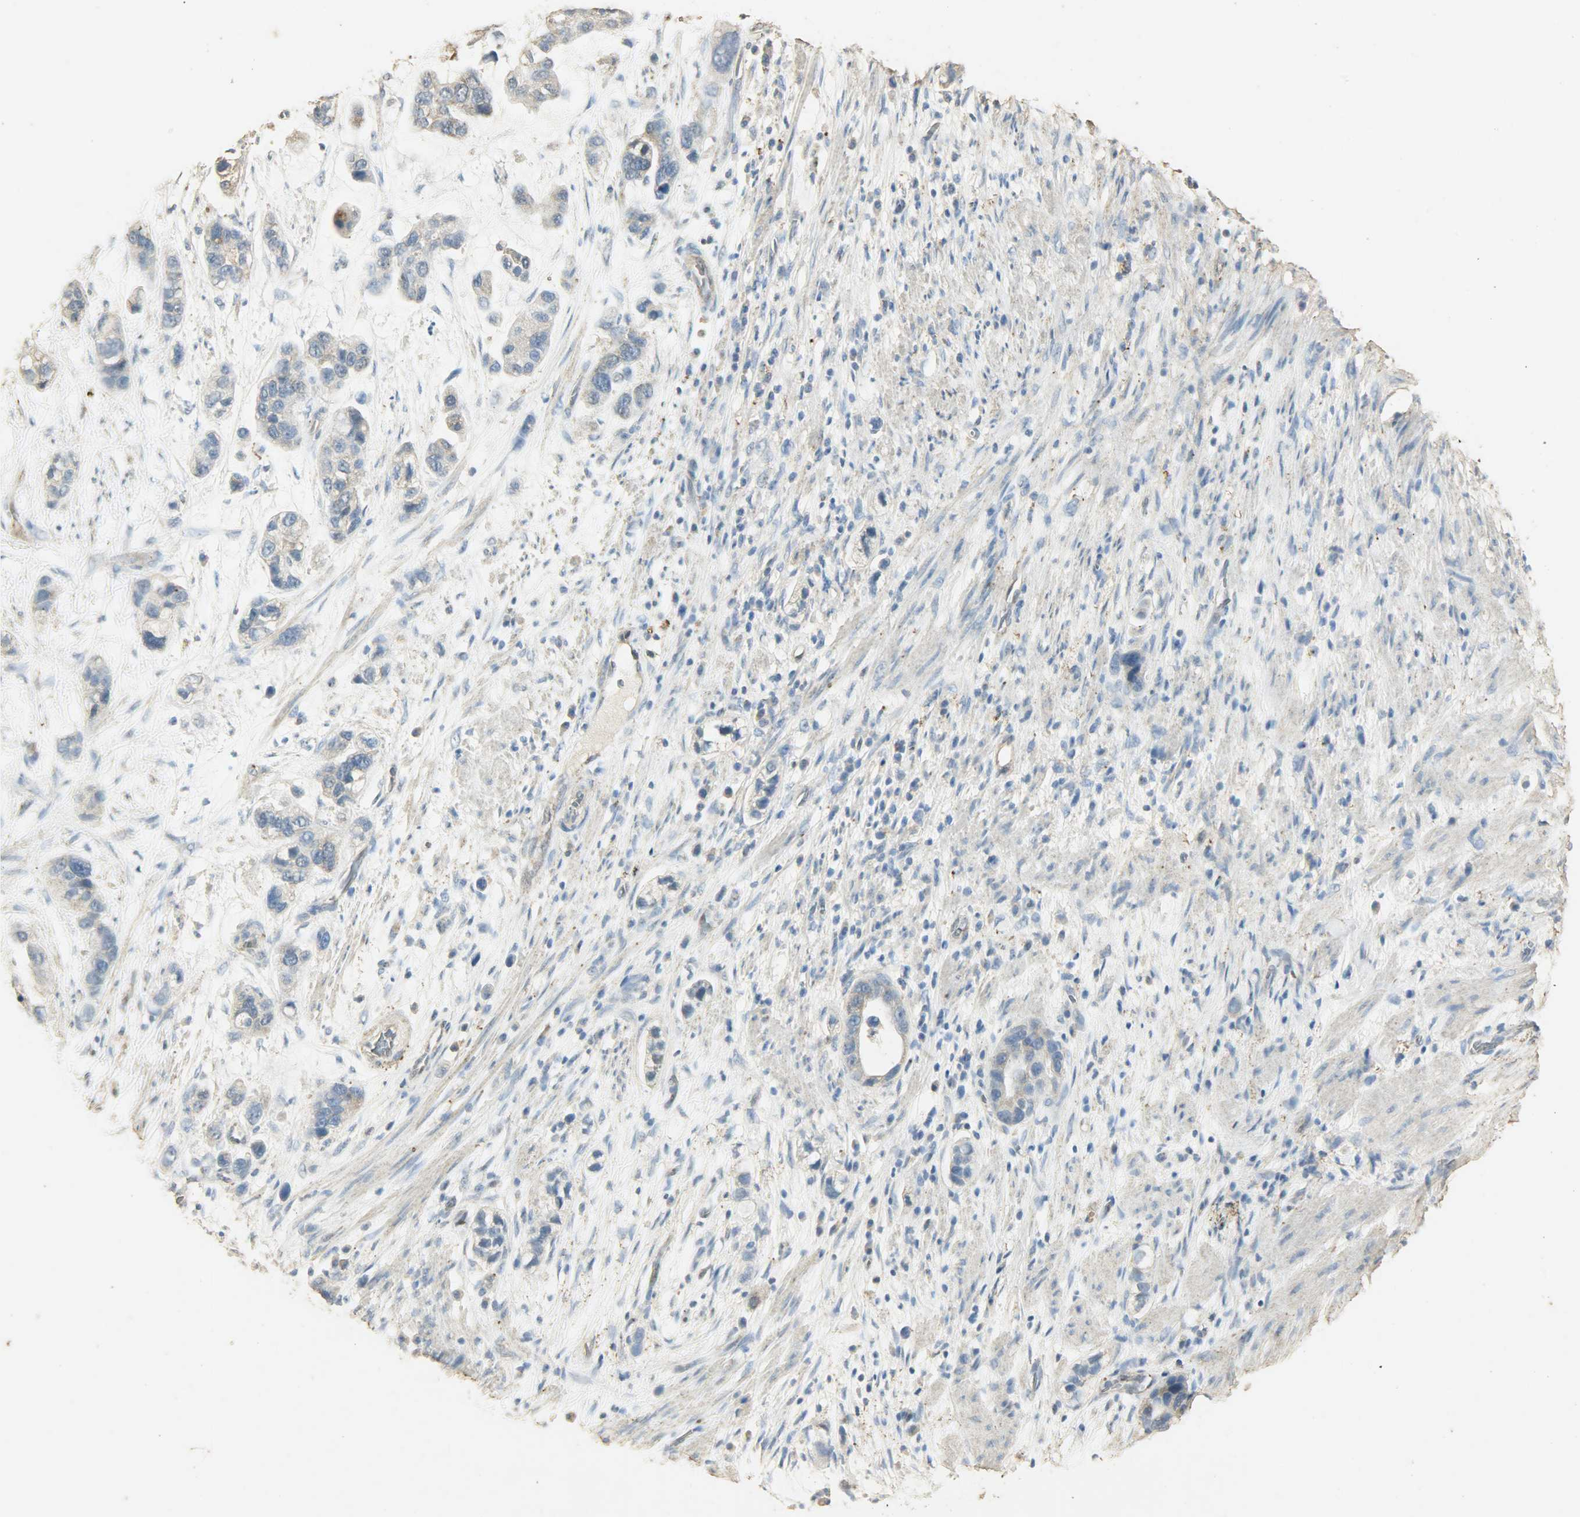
{"staining": {"intensity": "moderate", "quantity": ">75%", "location": "cytoplasmic/membranous"}, "tissue": "stomach cancer", "cell_type": "Tumor cells", "image_type": "cancer", "snomed": [{"axis": "morphology", "description": "Adenocarcinoma, NOS"}, {"axis": "topography", "description": "Stomach, lower"}], "caption": "Brown immunohistochemical staining in human stomach cancer (adenocarcinoma) displays moderate cytoplasmic/membranous staining in approximately >75% of tumor cells.", "gene": "ASB9", "patient": {"sex": "female", "age": 93}}